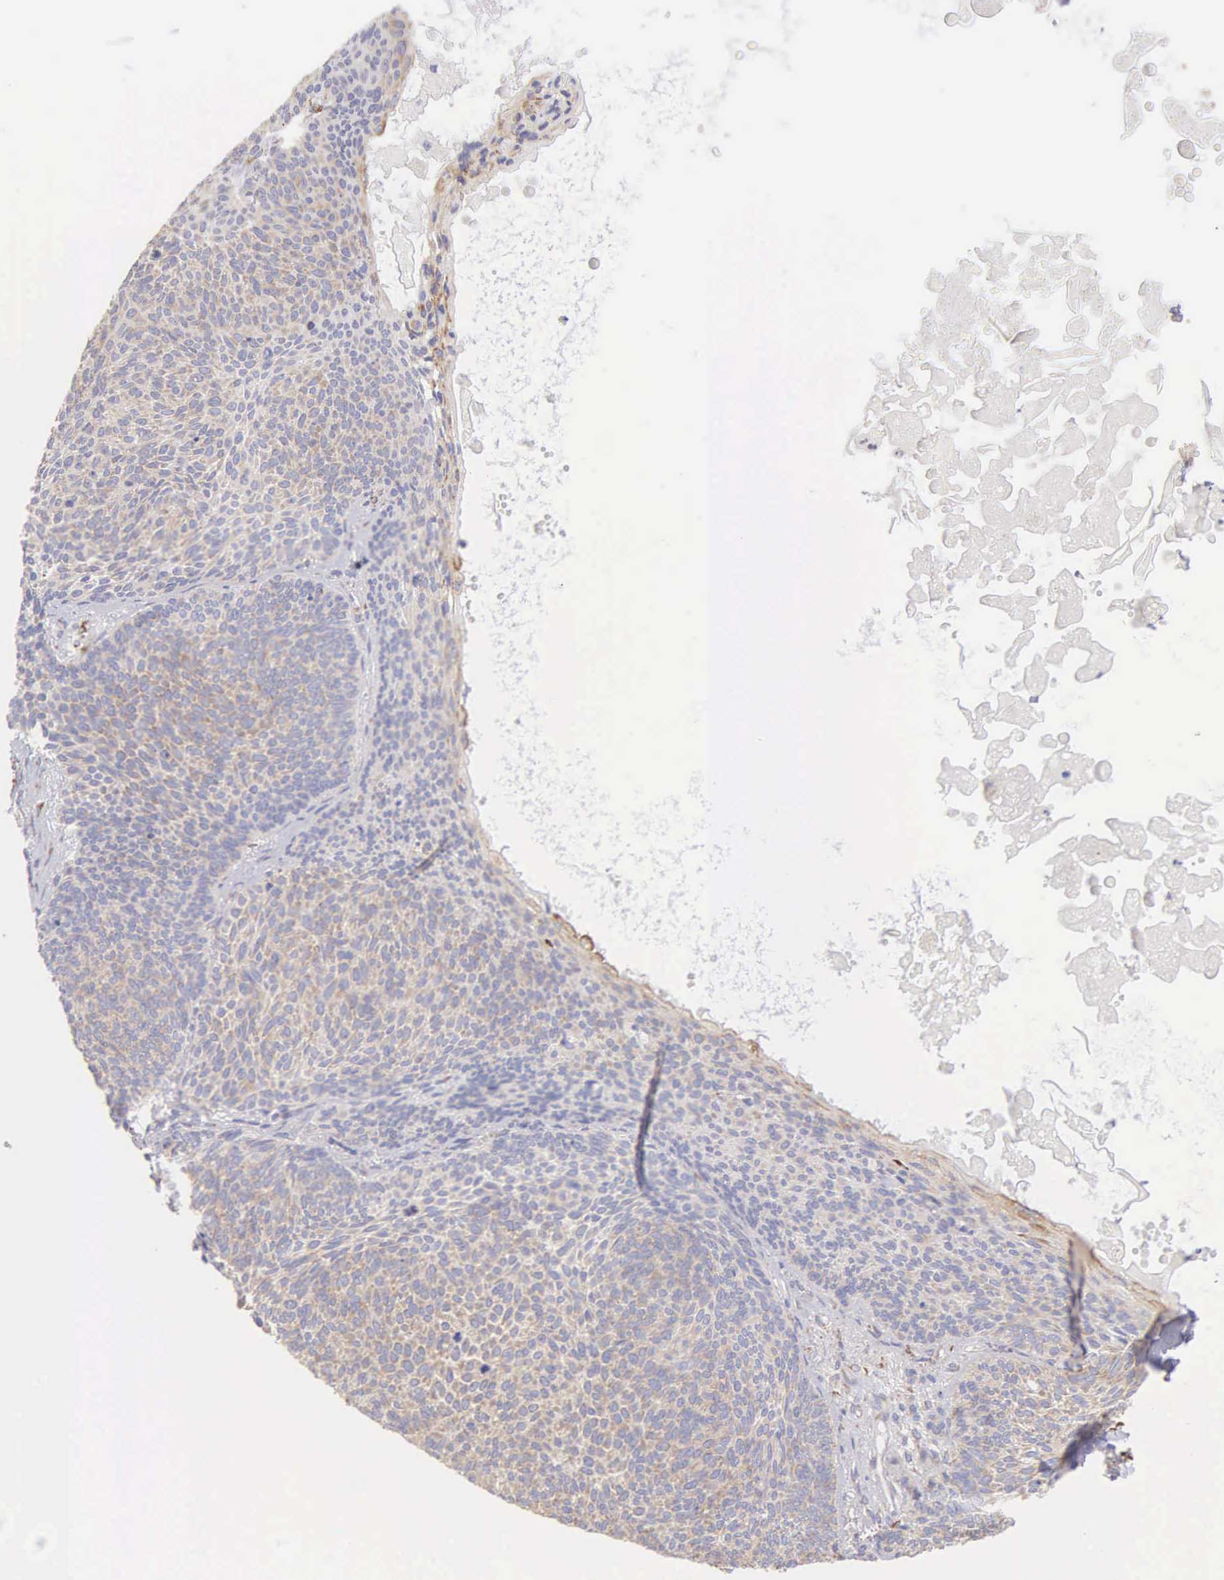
{"staining": {"intensity": "weak", "quantity": ">75%", "location": "cytoplasmic/membranous"}, "tissue": "skin cancer", "cell_type": "Tumor cells", "image_type": "cancer", "snomed": [{"axis": "morphology", "description": "Basal cell carcinoma"}, {"axis": "topography", "description": "Skin"}], "caption": "Immunohistochemistry (IHC) of basal cell carcinoma (skin) shows low levels of weak cytoplasmic/membranous staining in approximately >75% of tumor cells.", "gene": "CKAP4", "patient": {"sex": "male", "age": 84}}